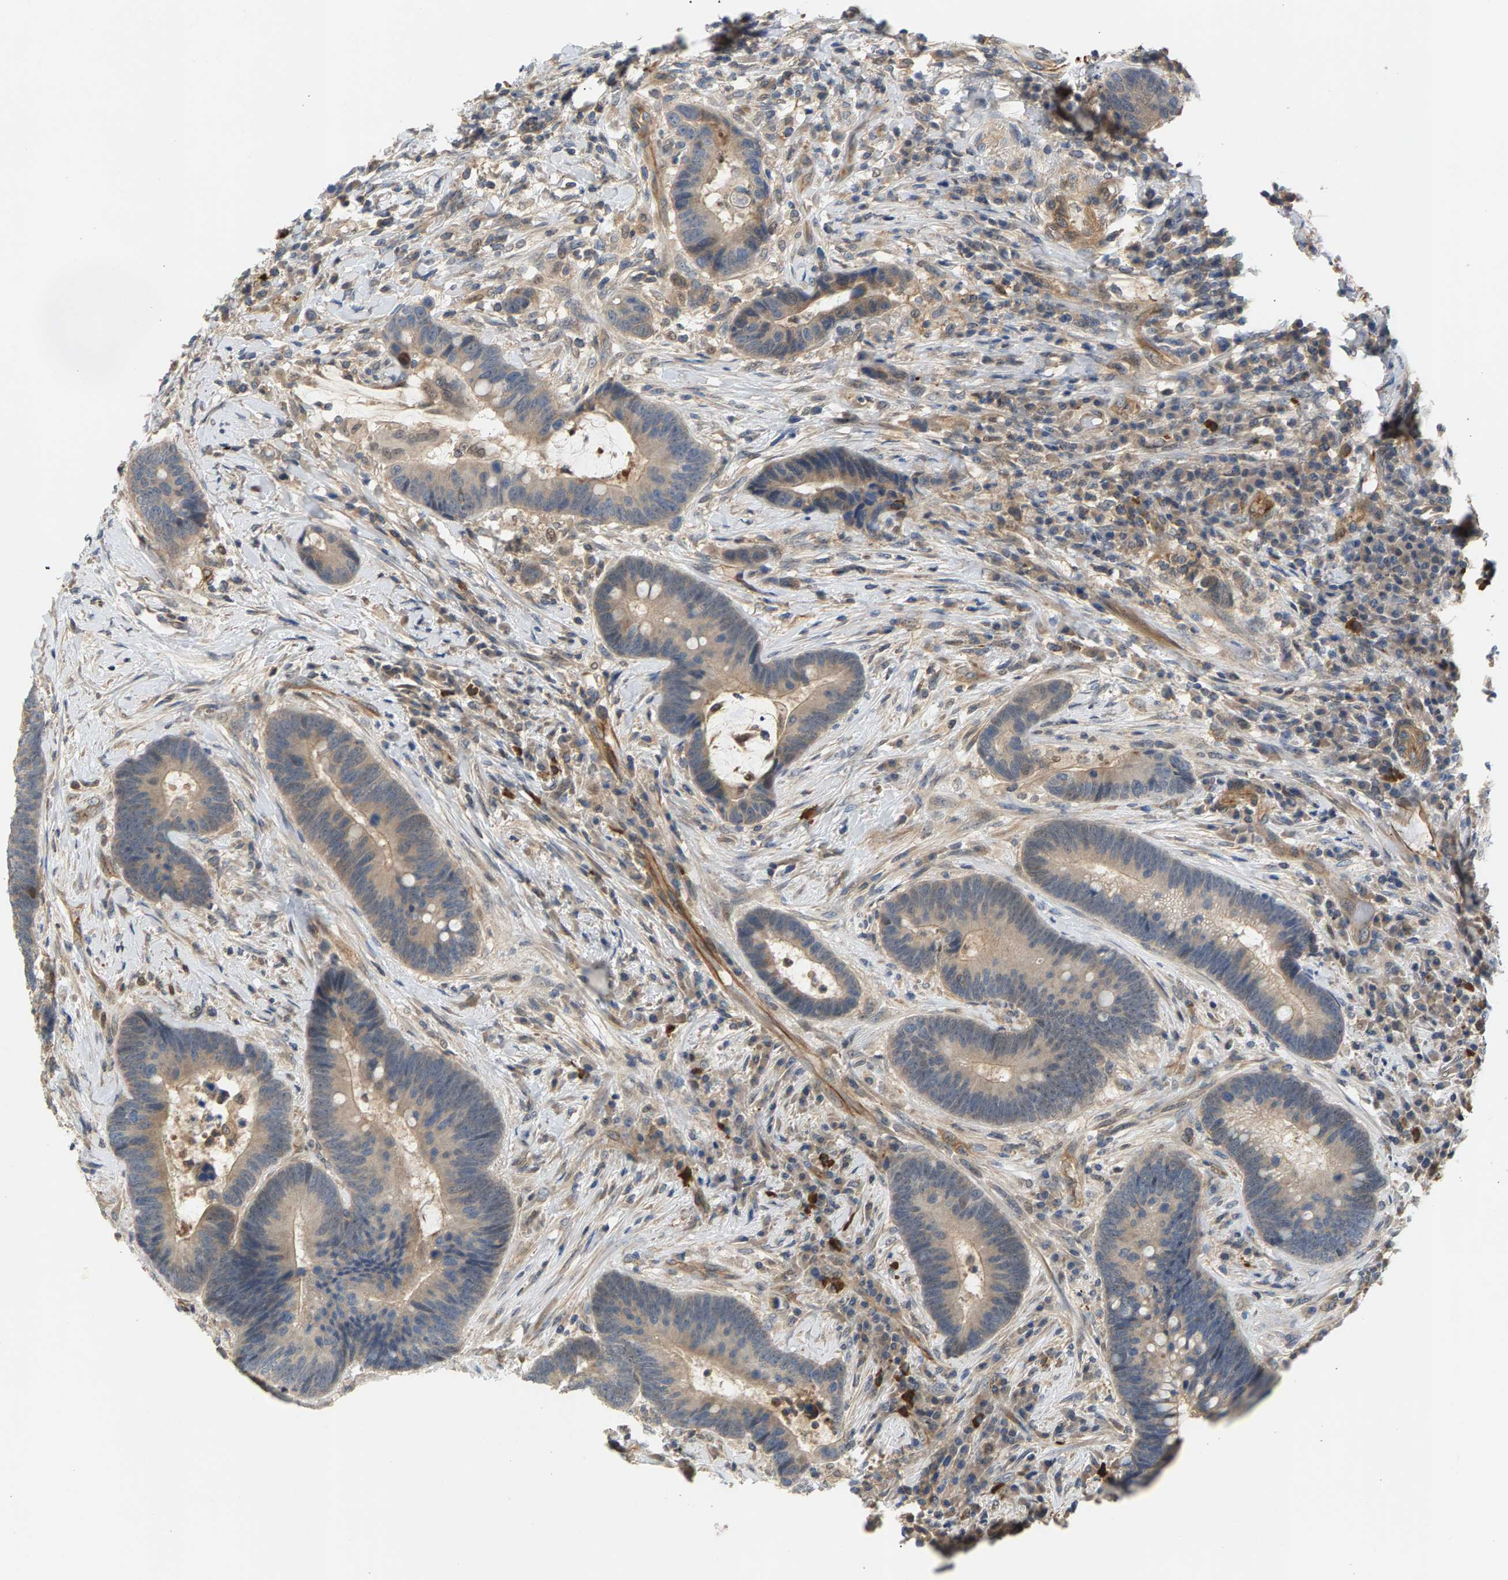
{"staining": {"intensity": "weak", "quantity": "25%-75%", "location": "cytoplasmic/membranous"}, "tissue": "colorectal cancer", "cell_type": "Tumor cells", "image_type": "cancer", "snomed": [{"axis": "morphology", "description": "Adenocarcinoma, NOS"}, {"axis": "topography", "description": "Rectum"}, {"axis": "topography", "description": "Anal"}], "caption": "Immunohistochemical staining of human colorectal cancer (adenocarcinoma) exhibits weak cytoplasmic/membranous protein expression in about 25%-75% of tumor cells.", "gene": "KRTAP27-1", "patient": {"sex": "female", "age": 89}}